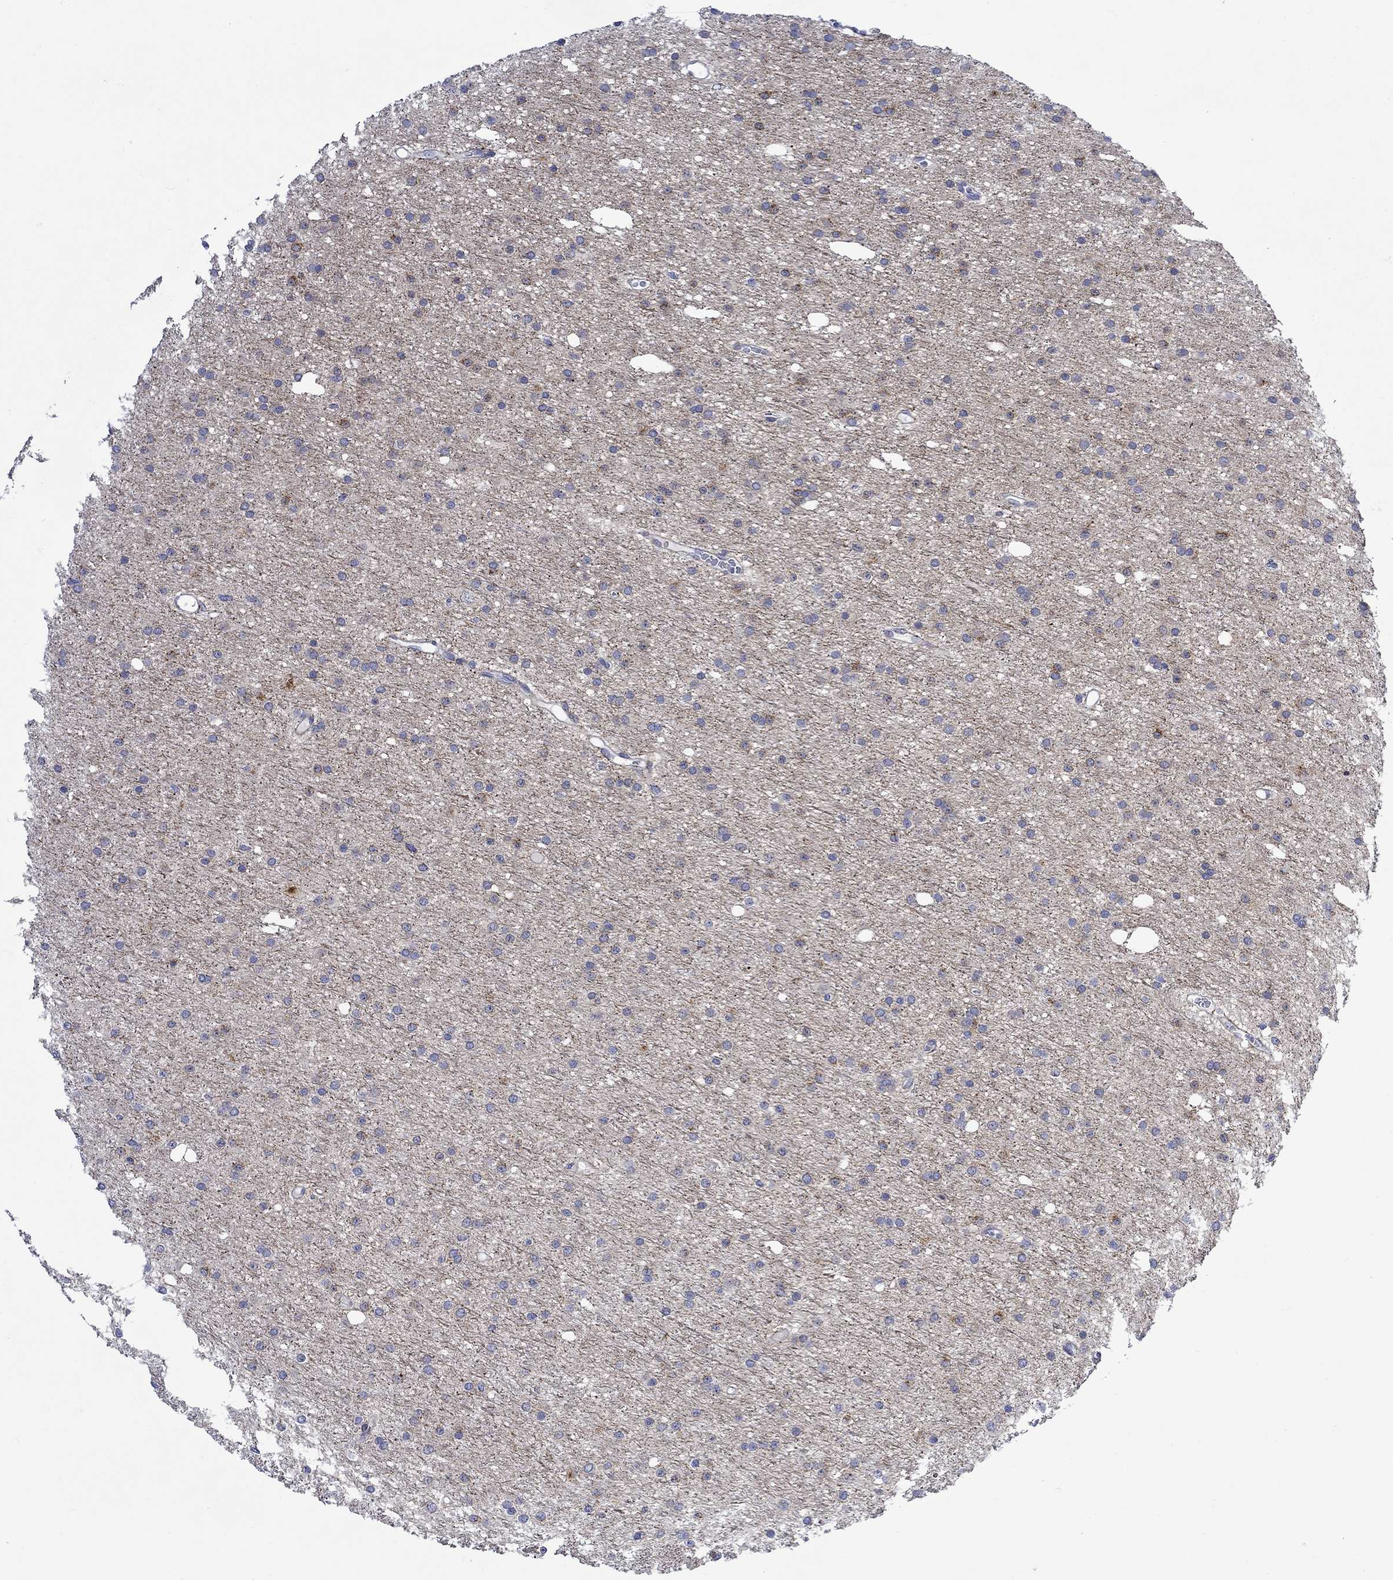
{"staining": {"intensity": "moderate", "quantity": "<25%", "location": "cytoplasmic/membranous"}, "tissue": "glioma", "cell_type": "Tumor cells", "image_type": "cancer", "snomed": [{"axis": "morphology", "description": "Glioma, malignant, Low grade"}, {"axis": "topography", "description": "Brain"}], "caption": "Malignant low-grade glioma stained with immunohistochemistry reveals moderate cytoplasmic/membranous staining in approximately <25% of tumor cells.", "gene": "KSR2", "patient": {"sex": "male", "age": 27}}